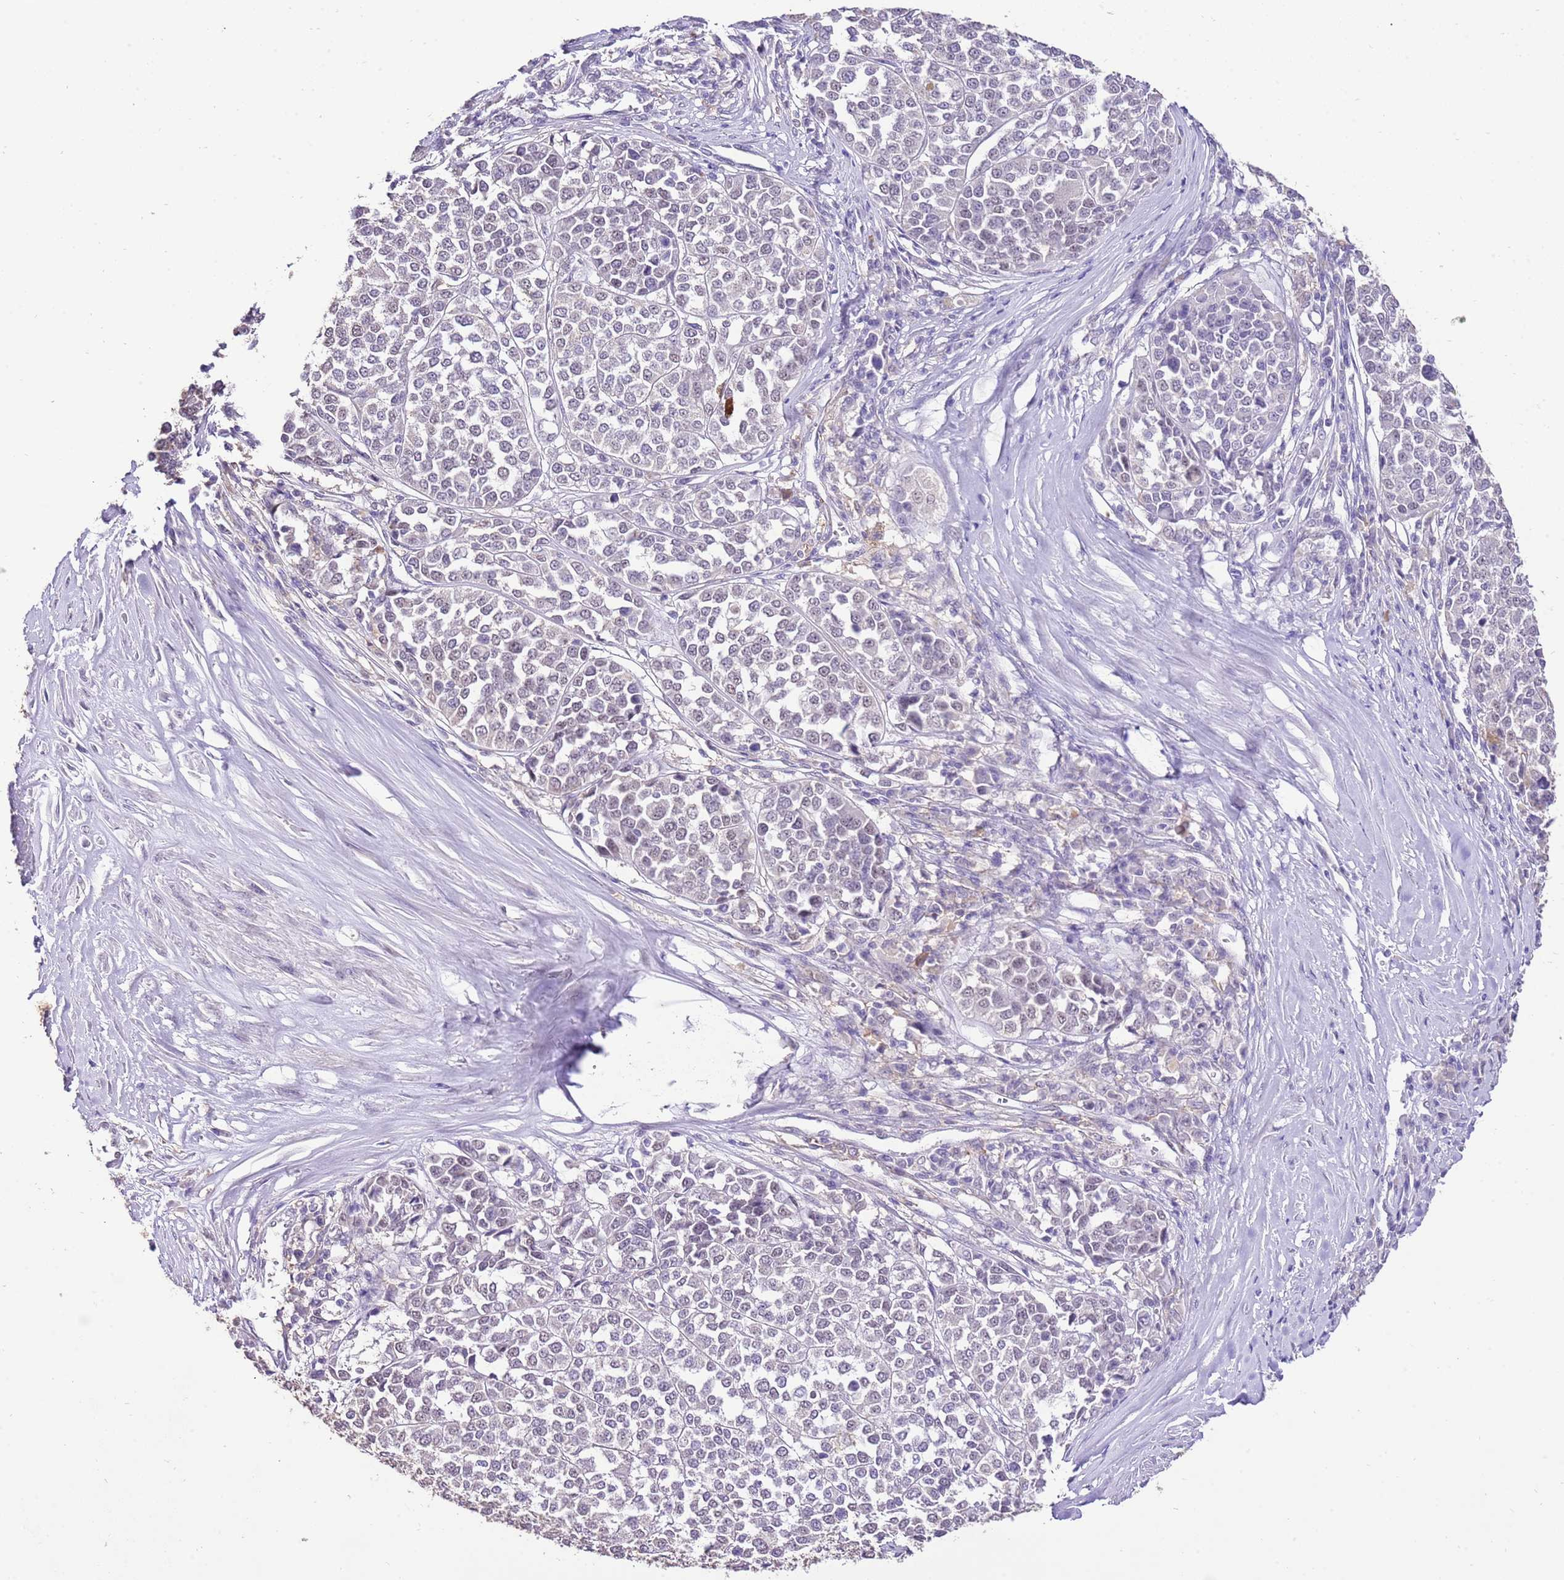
{"staining": {"intensity": "weak", "quantity": "25%-75%", "location": "nuclear"}, "tissue": "melanoma", "cell_type": "Tumor cells", "image_type": "cancer", "snomed": [{"axis": "morphology", "description": "Malignant melanoma, Metastatic site"}, {"axis": "topography", "description": "Lymph node"}], "caption": "The histopathology image displays staining of malignant melanoma (metastatic site), revealing weak nuclear protein positivity (brown color) within tumor cells. Using DAB (brown) and hematoxylin (blue) stains, captured at high magnification using brightfield microscopy.", "gene": "IZUMO4", "patient": {"sex": "male", "age": 44}}